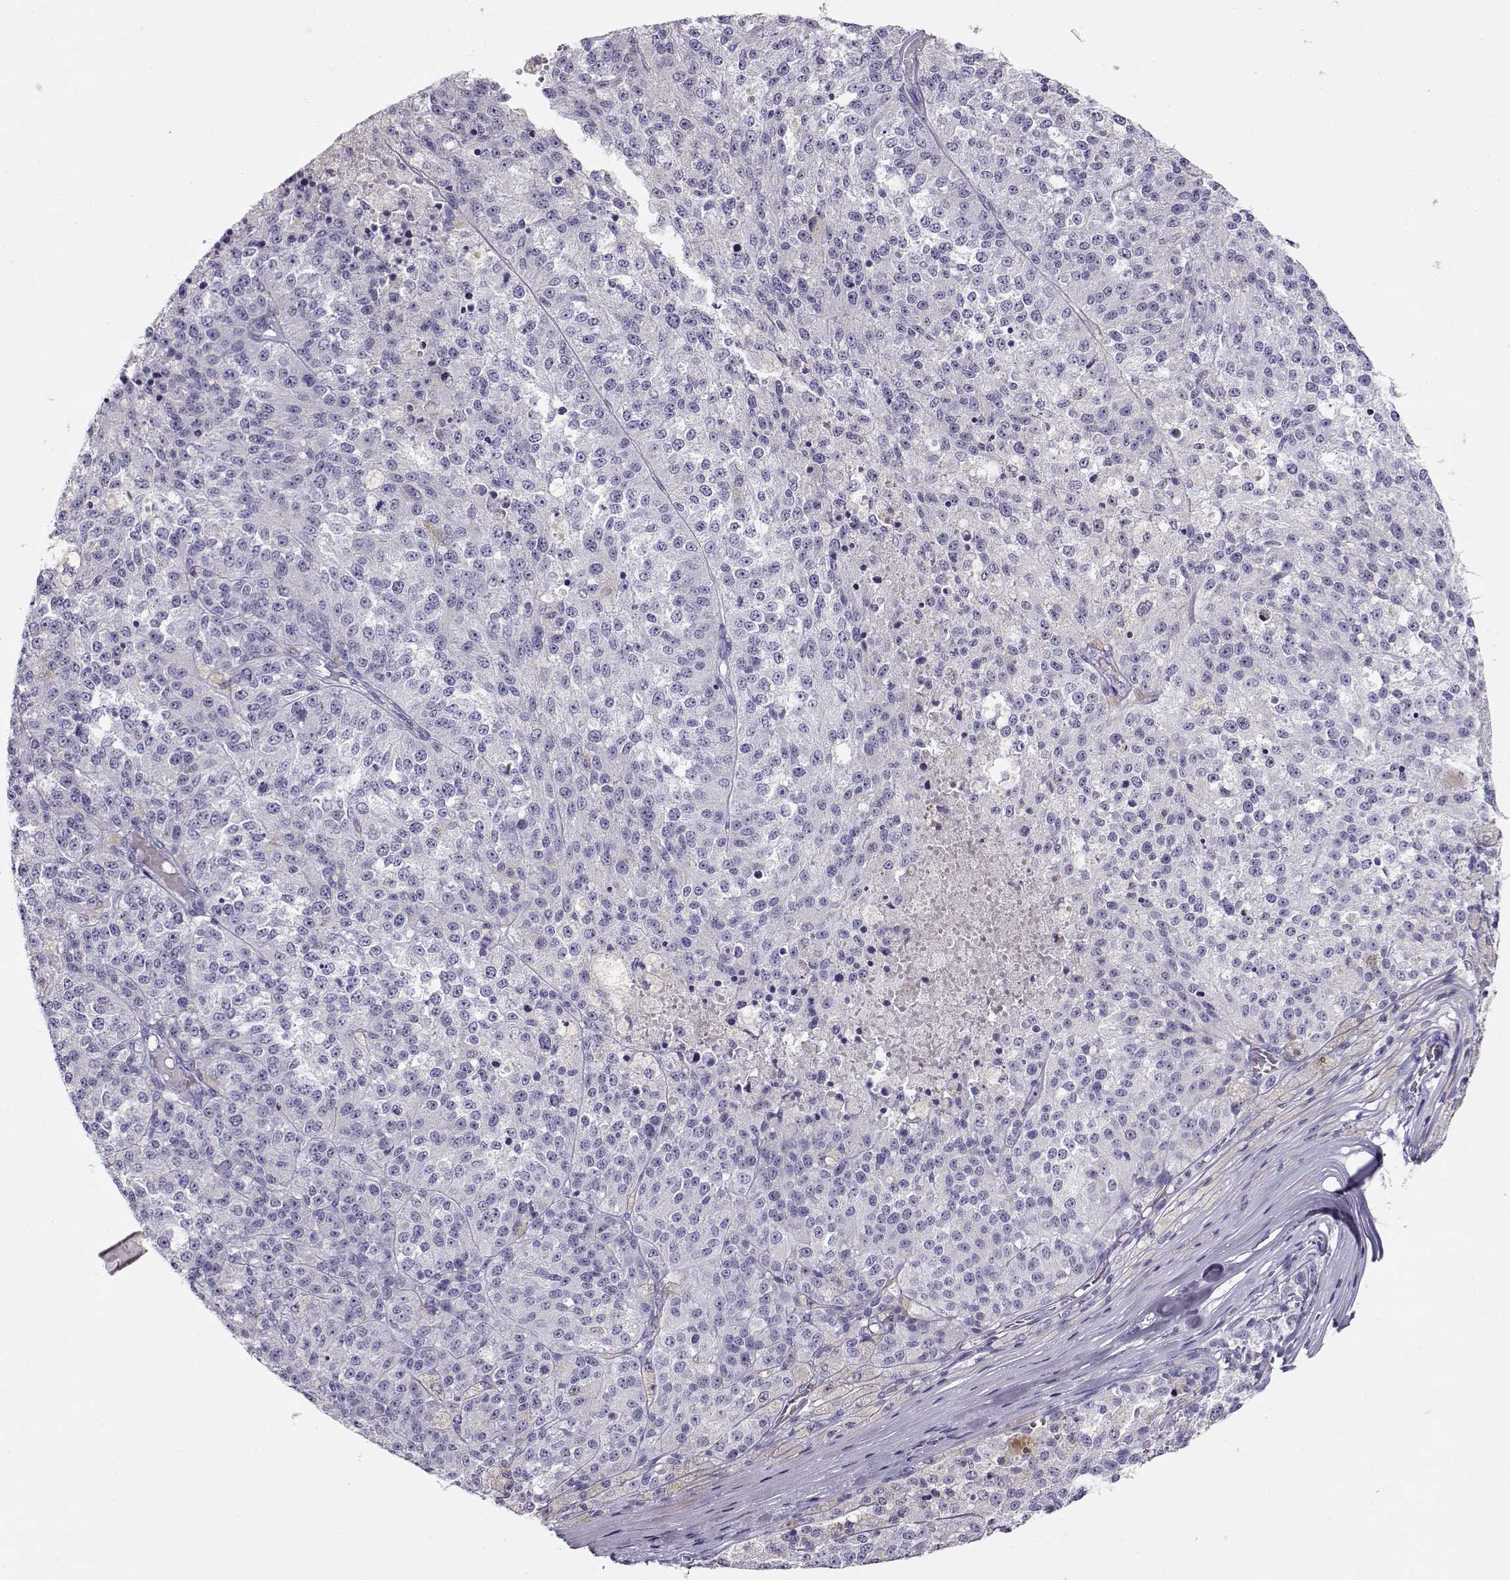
{"staining": {"intensity": "negative", "quantity": "none", "location": "none"}, "tissue": "melanoma", "cell_type": "Tumor cells", "image_type": "cancer", "snomed": [{"axis": "morphology", "description": "Malignant melanoma, Metastatic site"}, {"axis": "topography", "description": "Lymph node"}], "caption": "Immunohistochemistry (IHC) micrograph of human malignant melanoma (metastatic site) stained for a protein (brown), which reveals no staining in tumor cells. (Stains: DAB (3,3'-diaminobenzidine) immunohistochemistry (IHC) with hematoxylin counter stain, Microscopy: brightfield microscopy at high magnification).", "gene": "CRX", "patient": {"sex": "female", "age": 64}}